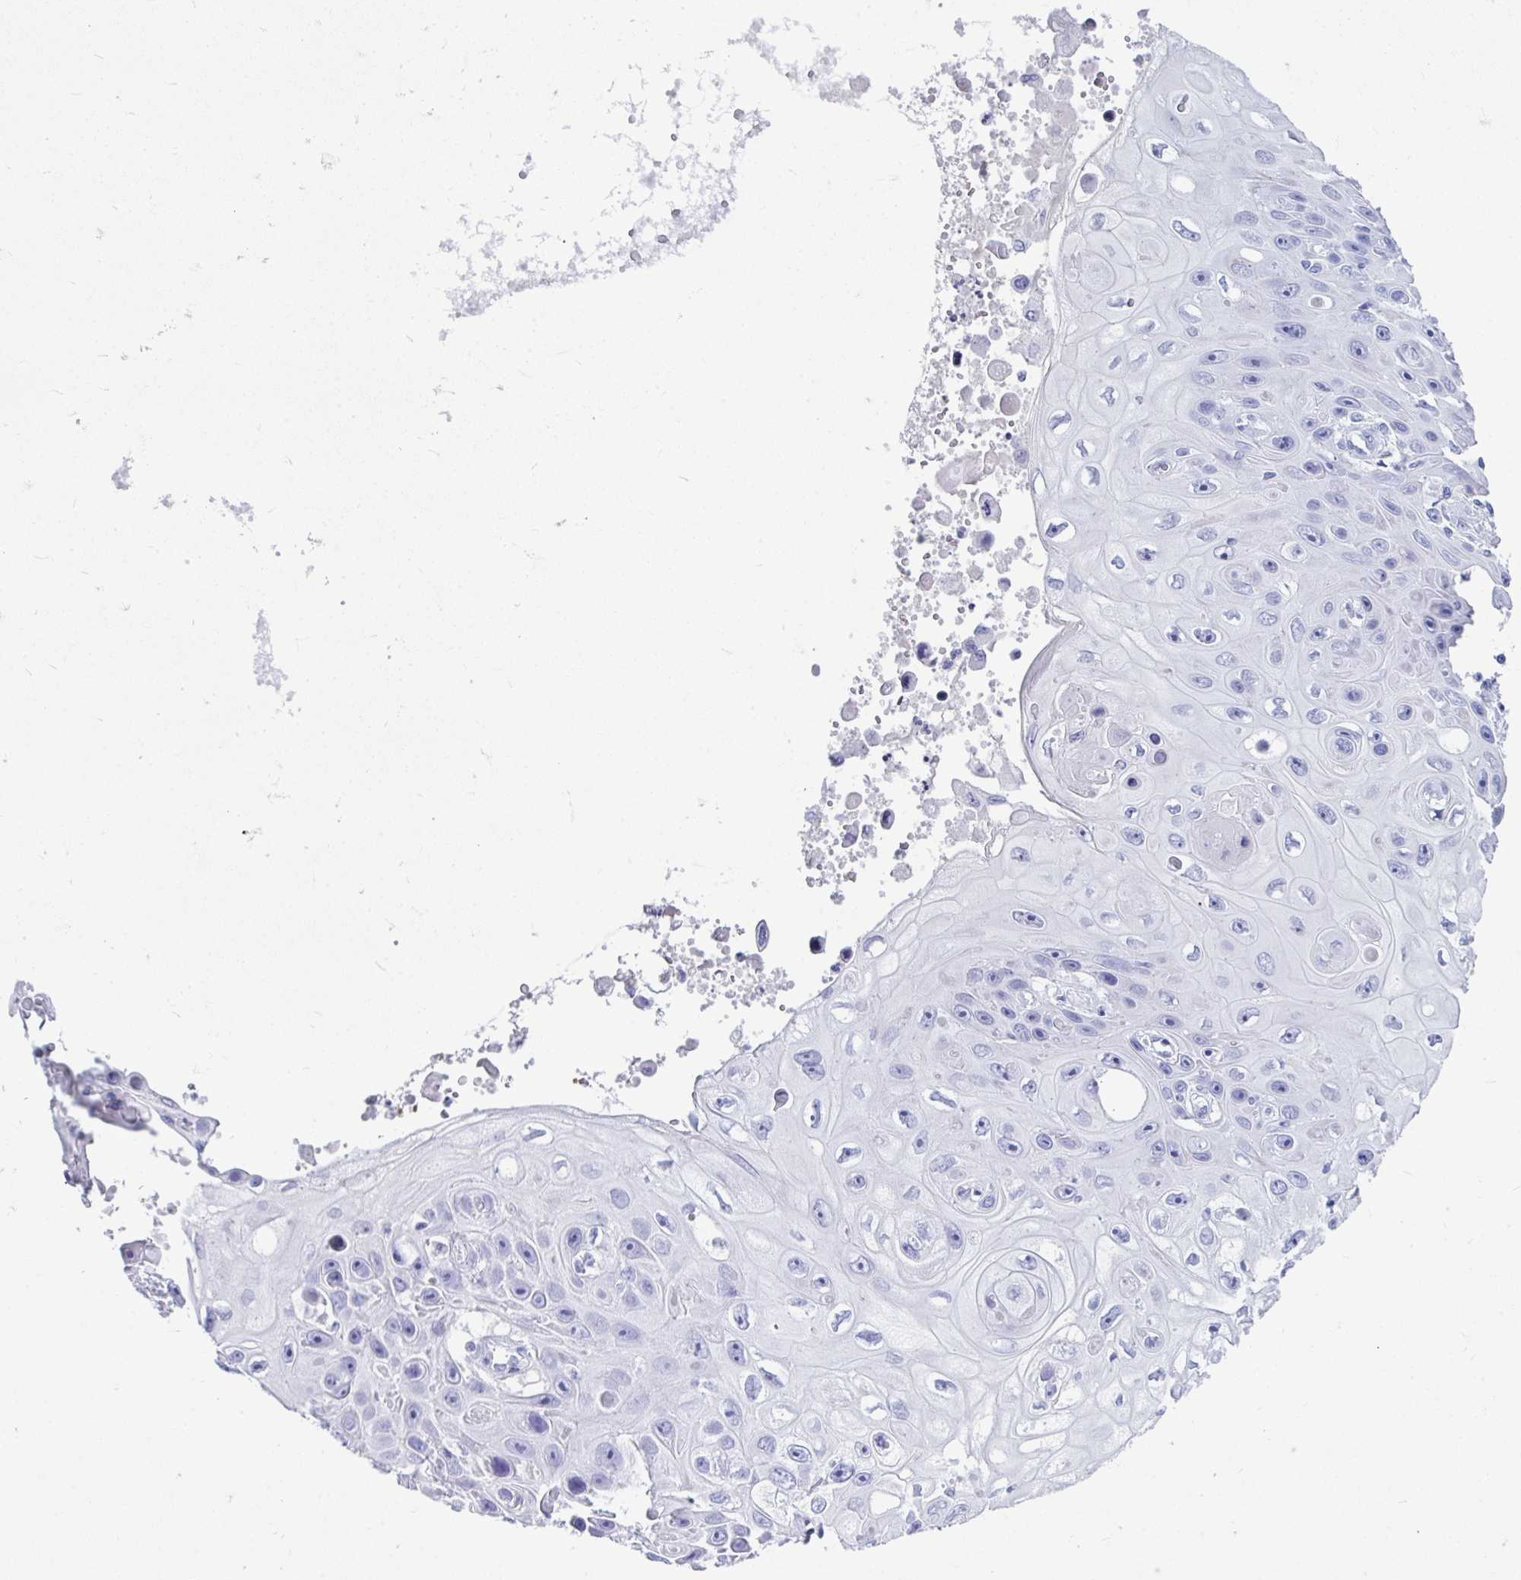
{"staining": {"intensity": "negative", "quantity": "none", "location": "none"}, "tissue": "skin cancer", "cell_type": "Tumor cells", "image_type": "cancer", "snomed": [{"axis": "morphology", "description": "Squamous cell carcinoma, NOS"}, {"axis": "topography", "description": "Skin"}], "caption": "Skin cancer (squamous cell carcinoma) stained for a protein using immunohistochemistry demonstrates no staining tumor cells.", "gene": "SMIM9", "patient": {"sex": "male", "age": 82}}